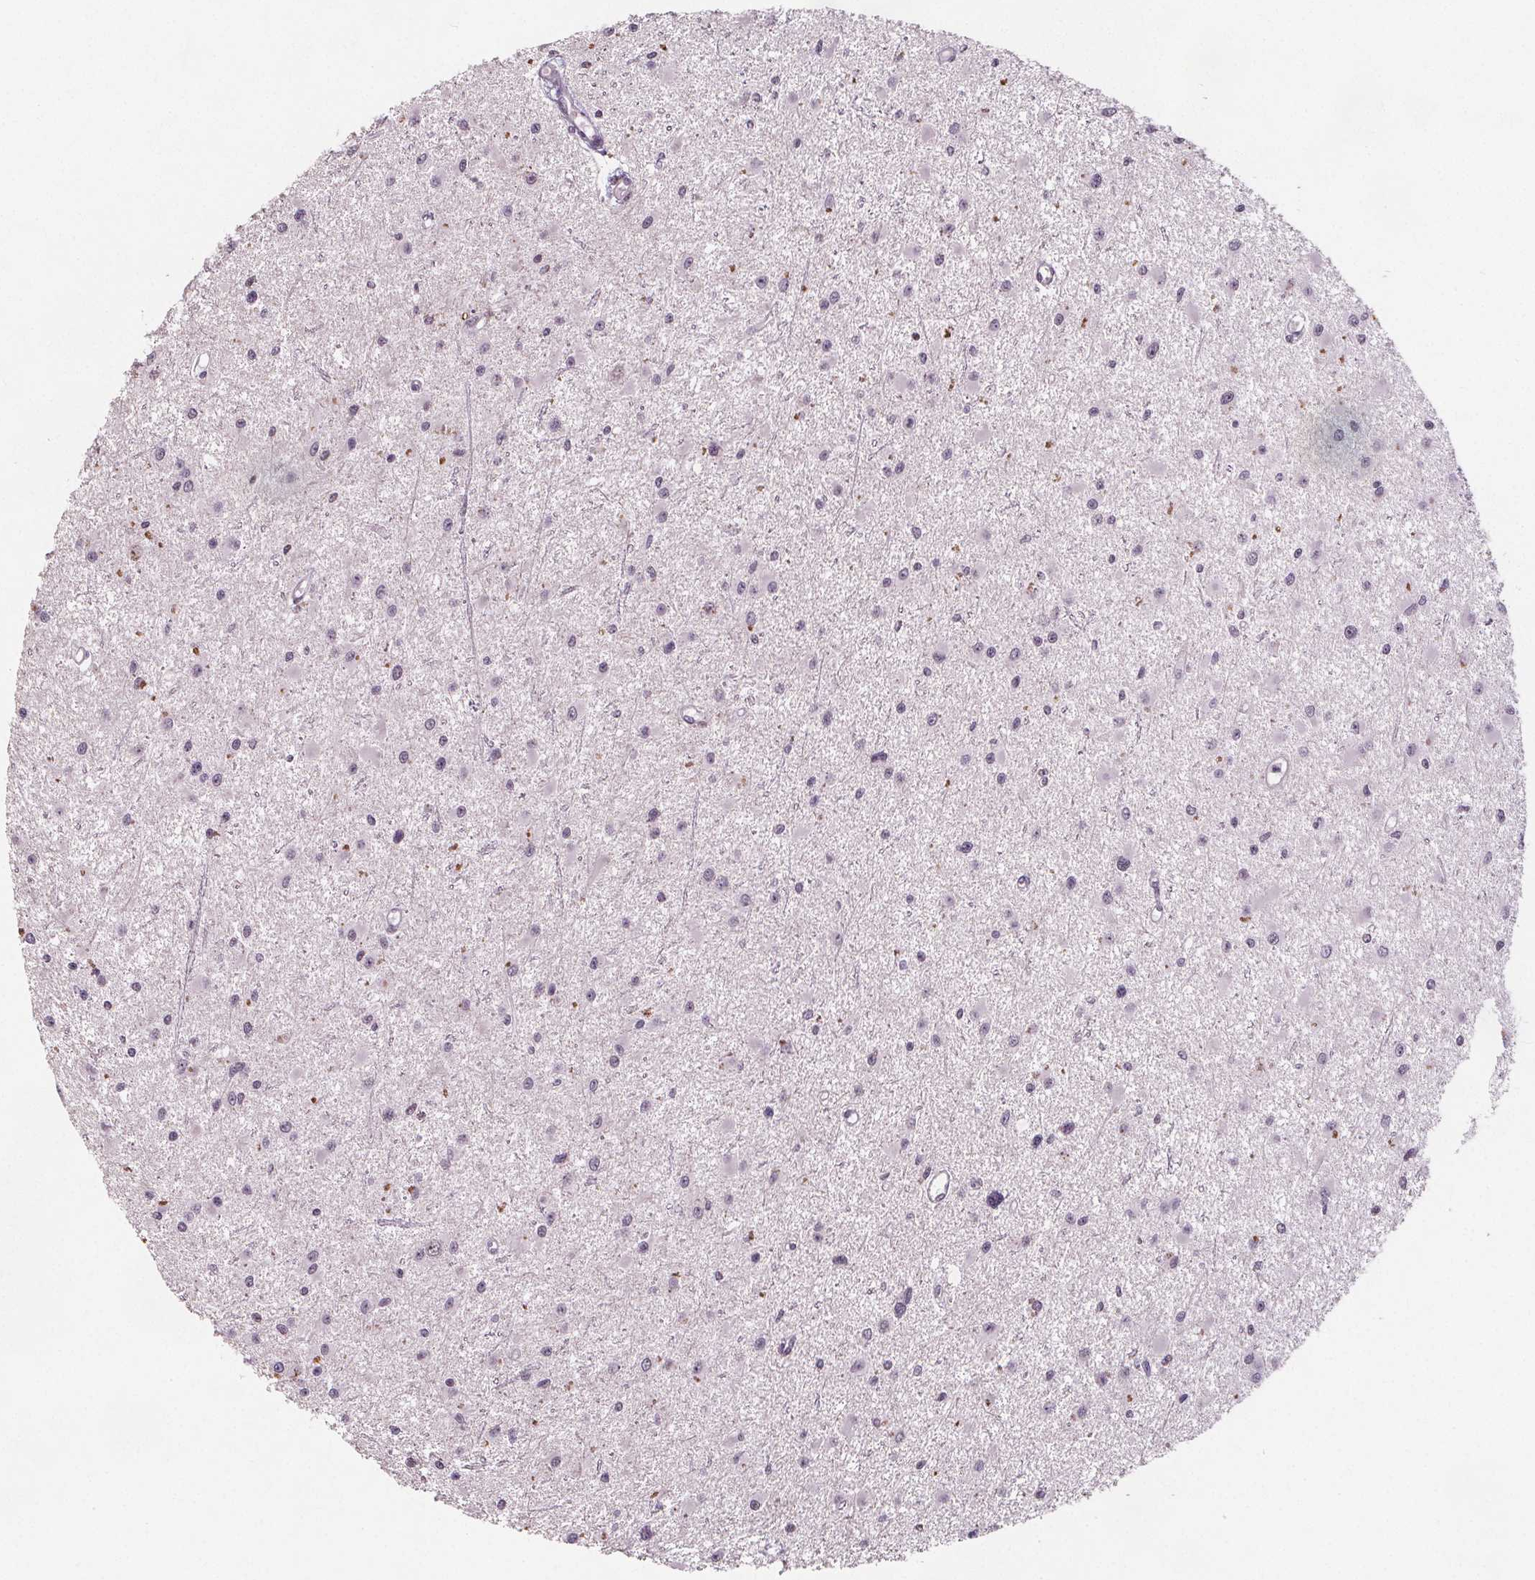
{"staining": {"intensity": "negative", "quantity": "none", "location": "none"}, "tissue": "glioma", "cell_type": "Tumor cells", "image_type": "cancer", "snomed": [{"axis": "morphology", "description": "Glioma, malignant, High grade"}, {"axis": "topography", "description": "Brain"}], "caption": "Immunohistochemical staining of high-grade glioma (malignant) exhibits no significant expression in tumor cells.", "gene": "TAF6L", "patient": {"sex": "male", "age": 54}}